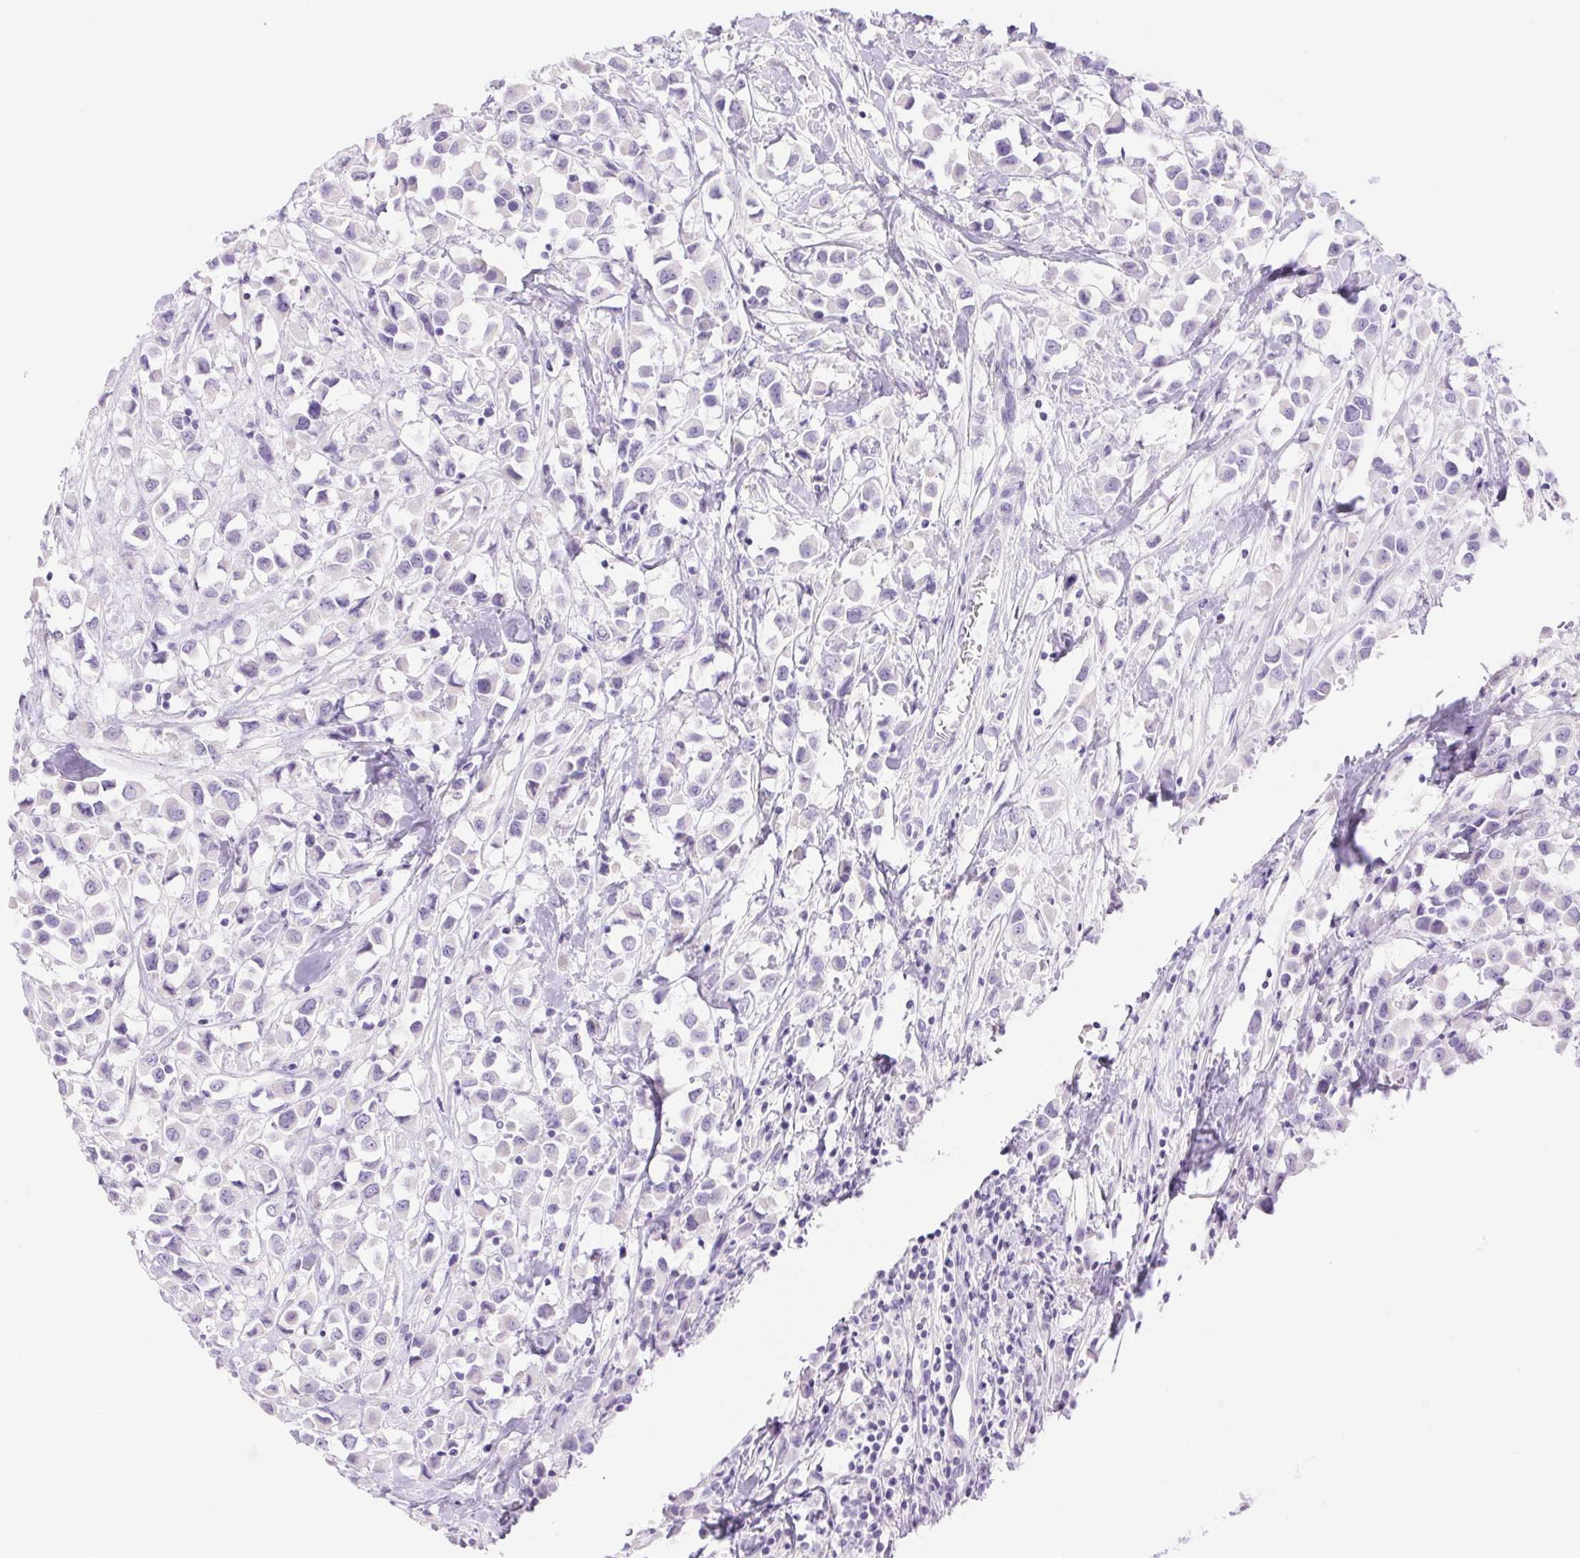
{"staining": {"intensity": "negative", "quantity": "none", "location": "none"}, "tissue": "breast cancer", "cell_type": "Tumor cells", "image_type": "cancer", "snomed": [{"axis": "morphology", "description": "Duct carcinoma"}, {"axis": "topography", "description": "Breast"}], "caption": "This is an IHC histopathology image of human infiltrating ductal carcinoma (breast). There is no expression in tumor cells.", "gene": "ERP27", "patient": {"sex": "female", "age": 61}}